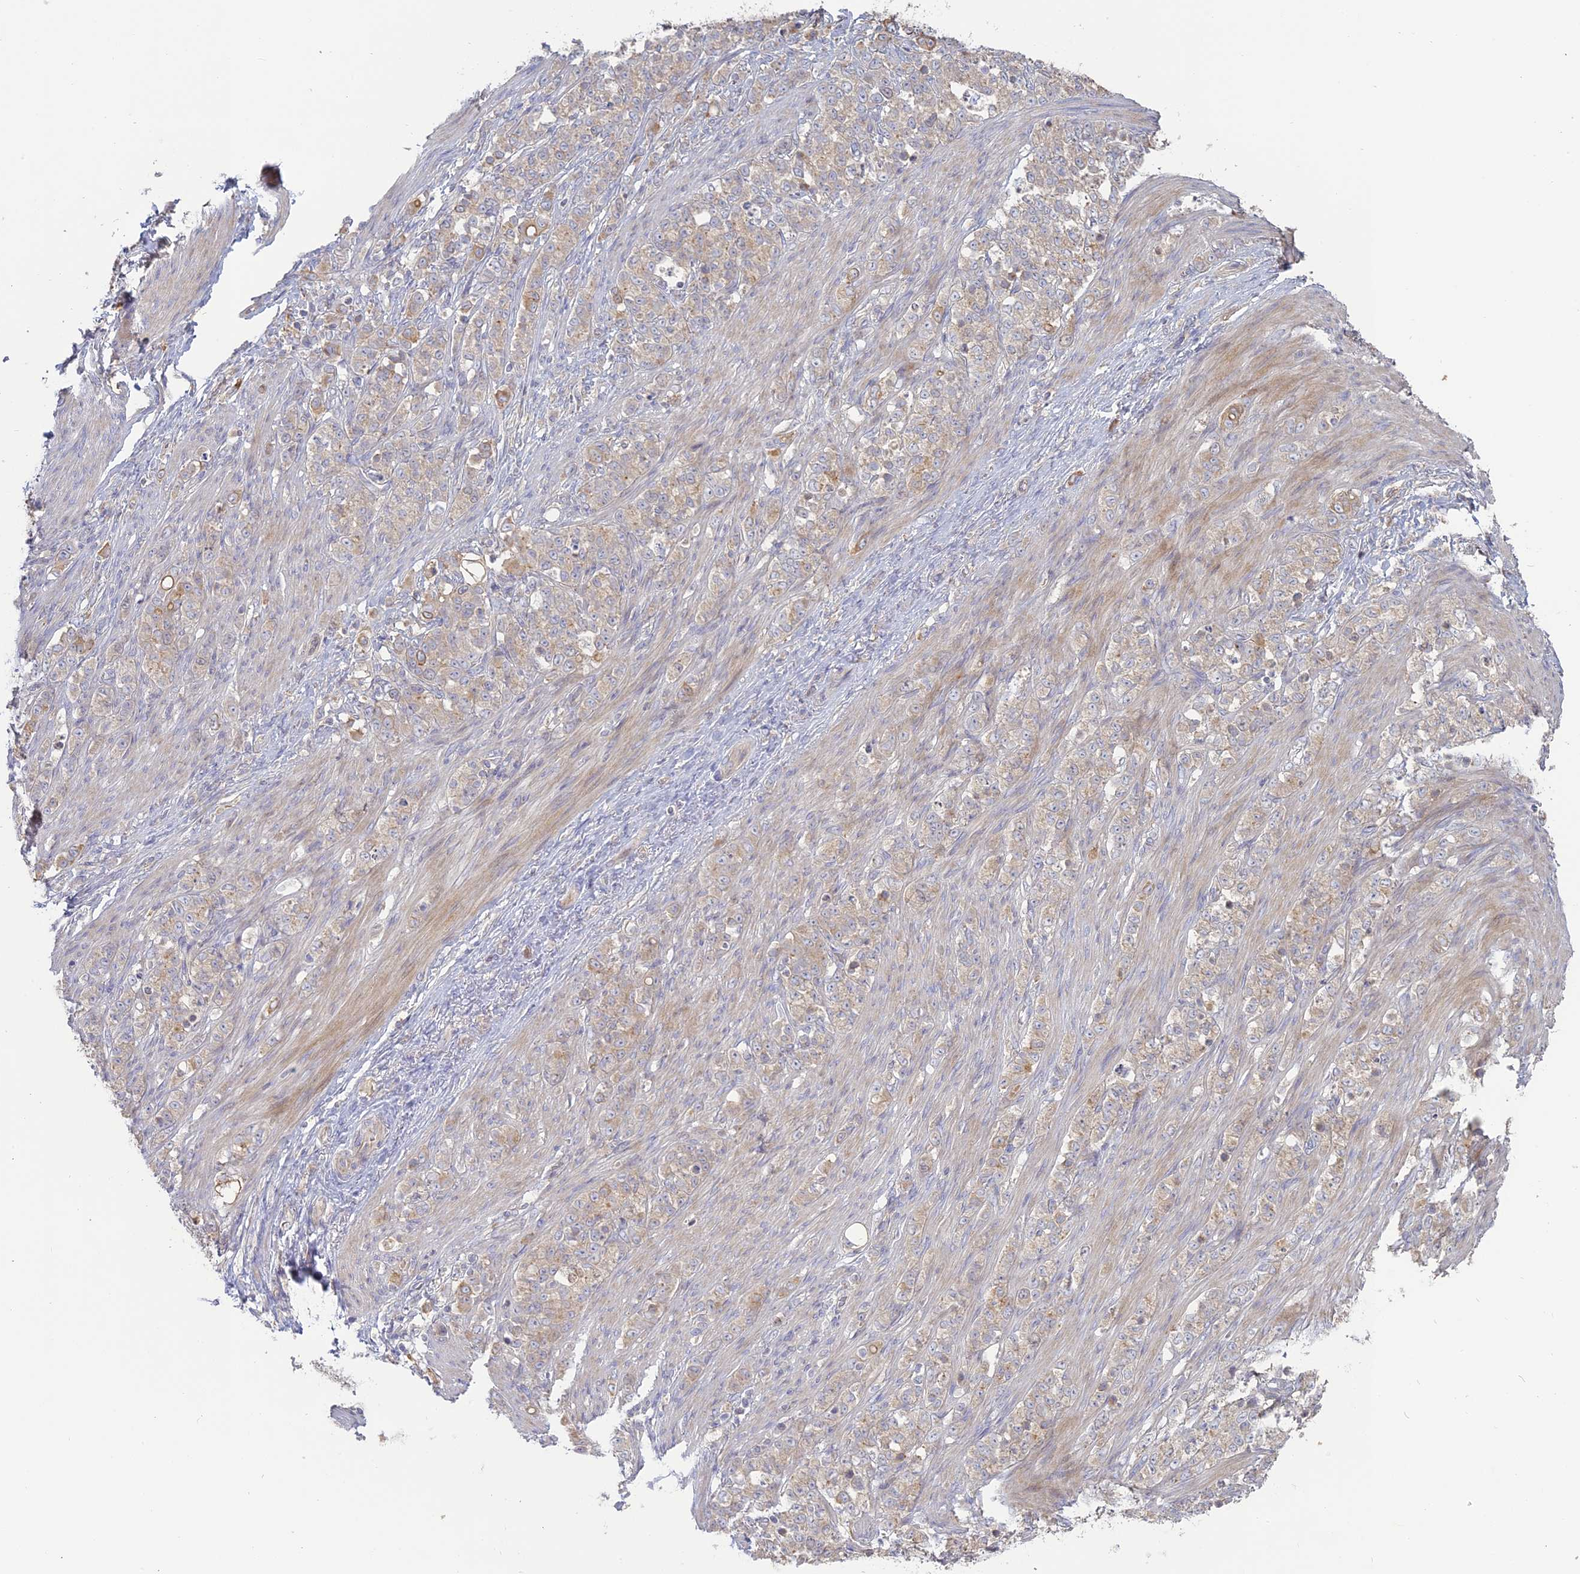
{"staining": {"intensity": "weak", "quantity": ">75%", "location": "cytoplasmic/membranous"}, "tissue": "stomach cancer", "cell_type": "Tumor cells", "image_type": "cancer", "snomed": [{"axis": "morphology", "description": "Adenocarcinoma, NOS"}, {"axis": "topography", "description": "Stomach"}], "caption": "This image reveals IHC staining of human adenocarcinoma (stomach), with low weak cytoplasmic/membranous expression in about >75% of tumor cells.", "gene": "SFT2D2", "patient": {"sex": "female", "age": 79}}